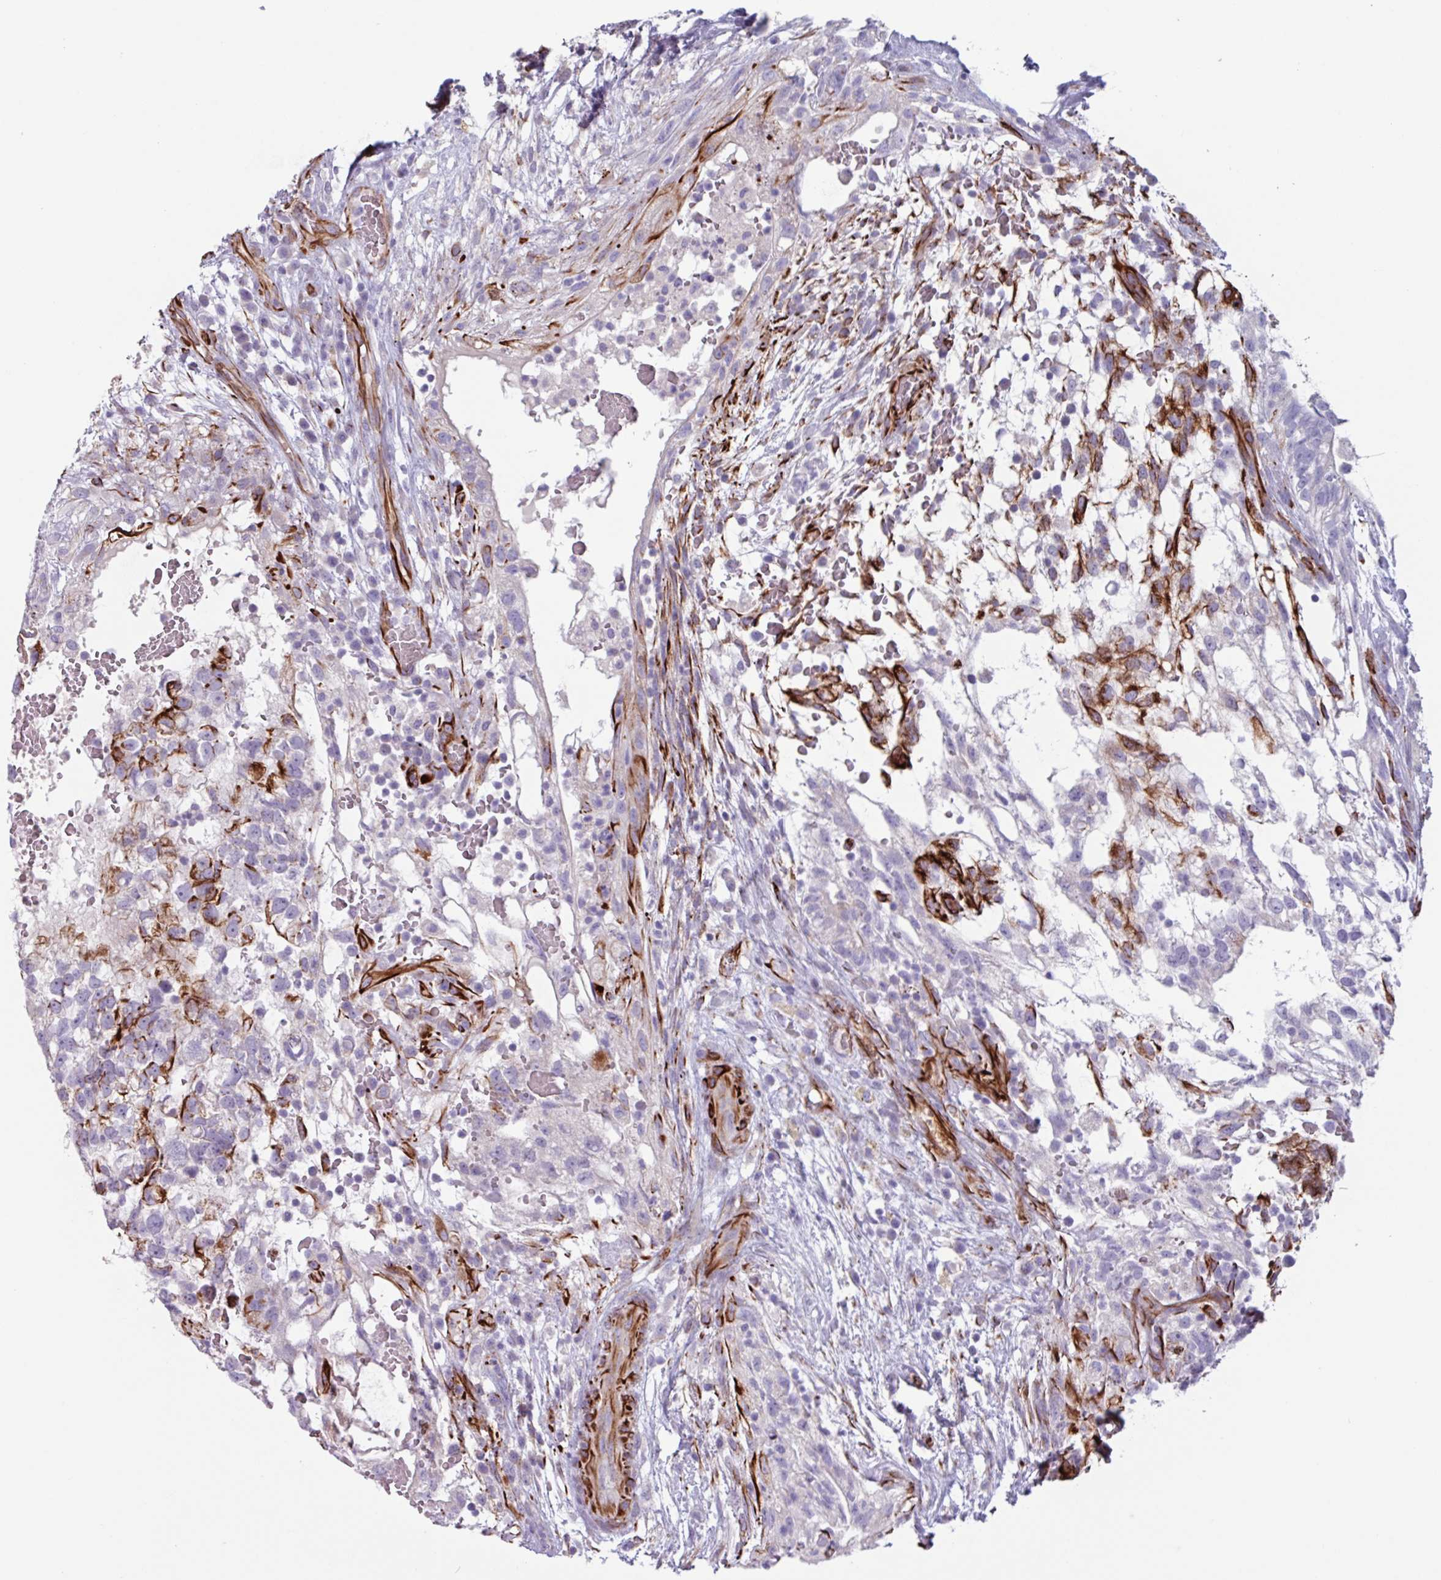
{"staining": {"intensity": "strong", "quantity": "<25%", "location": "cytoplasmic/membranous"}, "tissue": "testis cancer", "cell_type": "Tumor cells", "image_type": "cancer", "snomed": [{"axis": "morphology", "description": "Normal tissue, NOS"}, {"axis": "morphology", "description": "Carcinoma, Embryonal, NOS"}, {"axis": "topography", "description": "Testis"}], "caption": "Immunohistochemistry (IHC) photomicrograph of testis embryonal carcinoma stained for a protein (brown), which exhibits medium levels of strong cytoplasmic/membranous staining in about <25% of tumor cells.", "gene": "BTD", "patient": {"sex": "male", "age": 32}}